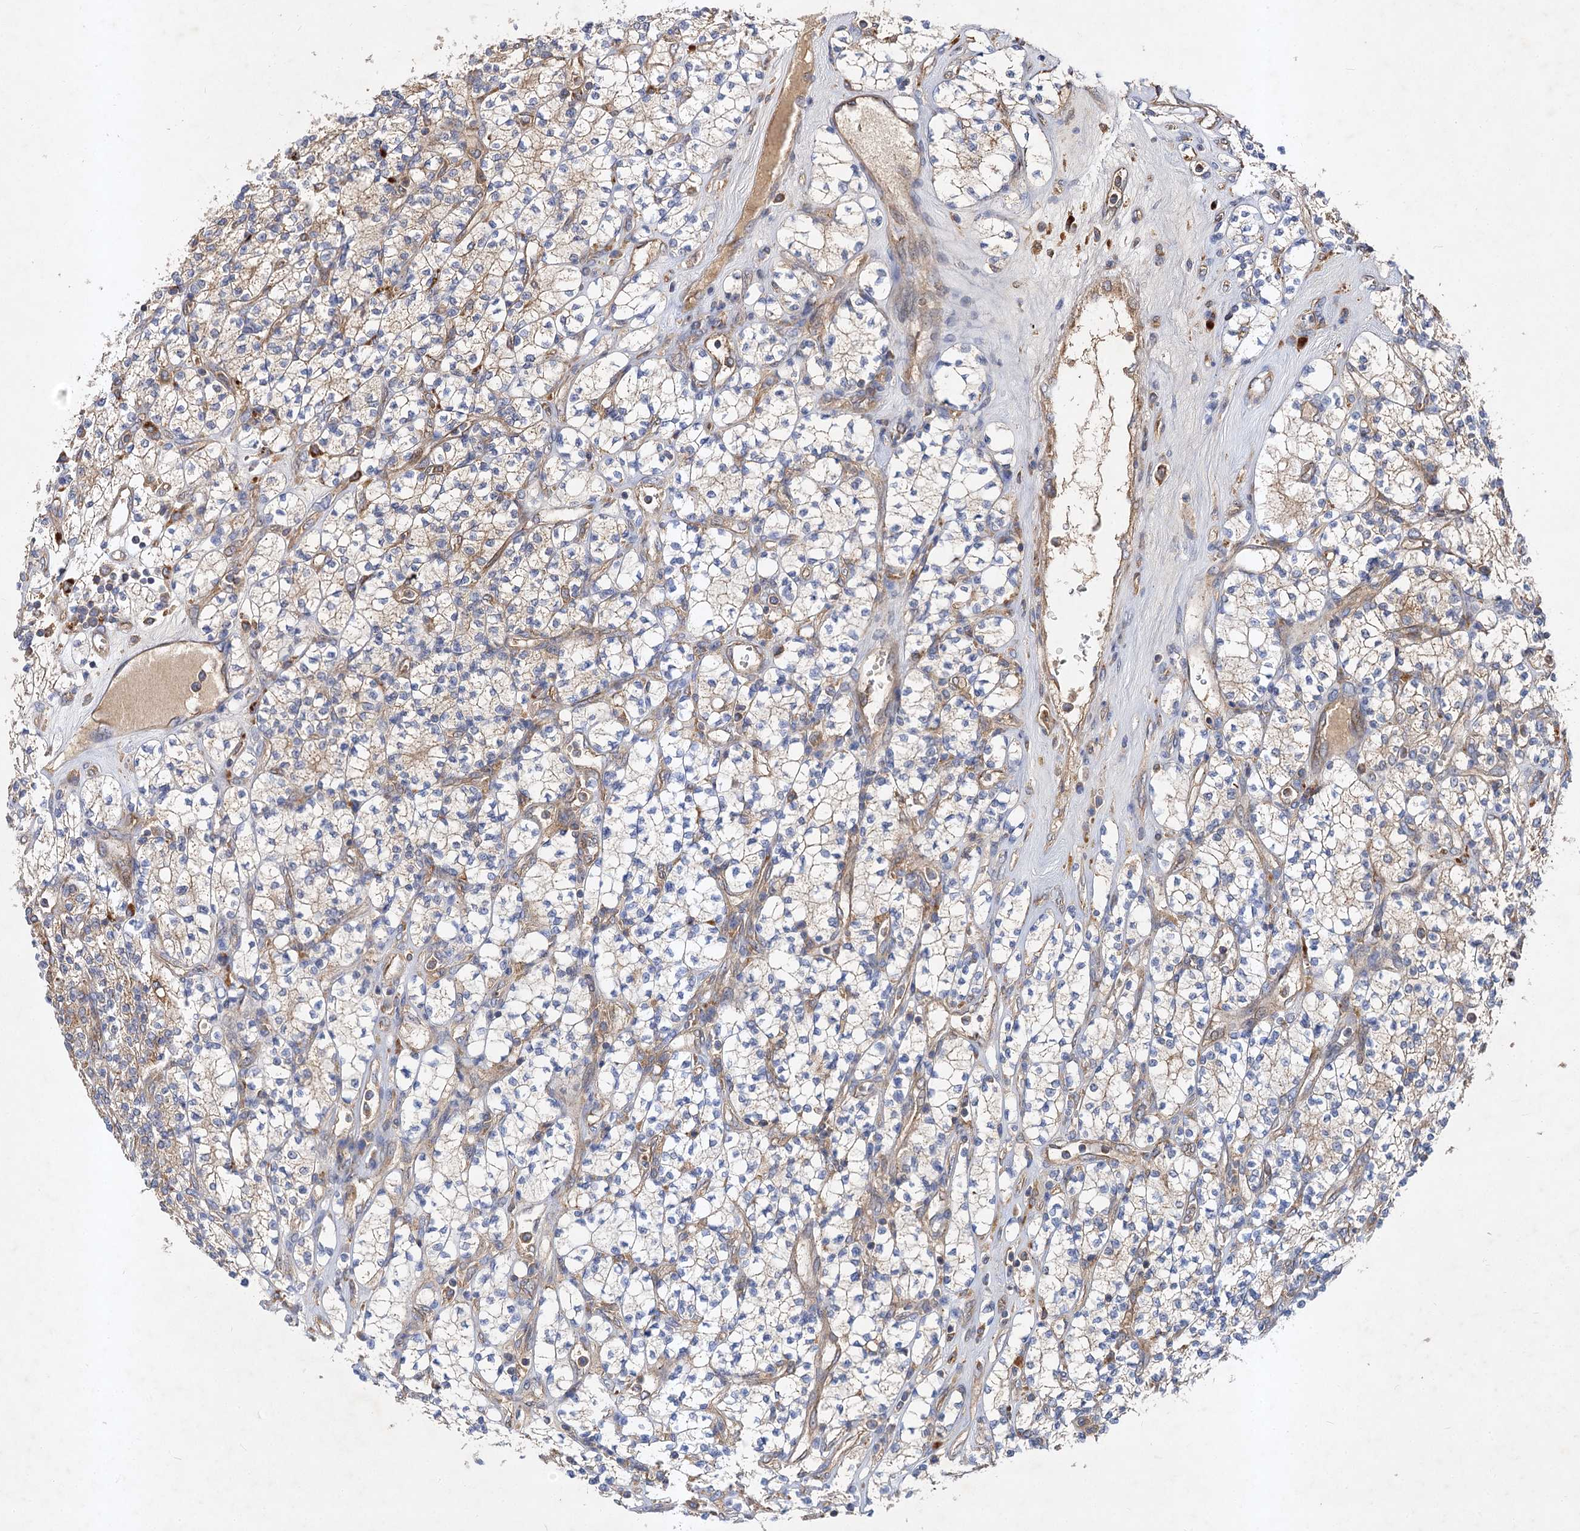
{"staining": {"intensity": "moderate", "quantity": "<25%", "location": "cytoplasmic/membranous"}, "tissue": "renal cancer", "cell_type": "Tumor cells", "image_type": "cancer", "snomed": [{"axis": "morphology", "description": "Adenocarcinoma, NOS"}, {"axis": "topography", "description": "Kidney"}], "caption": "Protein staining by immunohistochemistry (IHC) demonstrates moderate cytoplasmic/membranous staining in about <25% of tumor cells in renal adenocarcinoma.", "gene": "PATL1", "patient": {"sex": "male", "age": 77}}